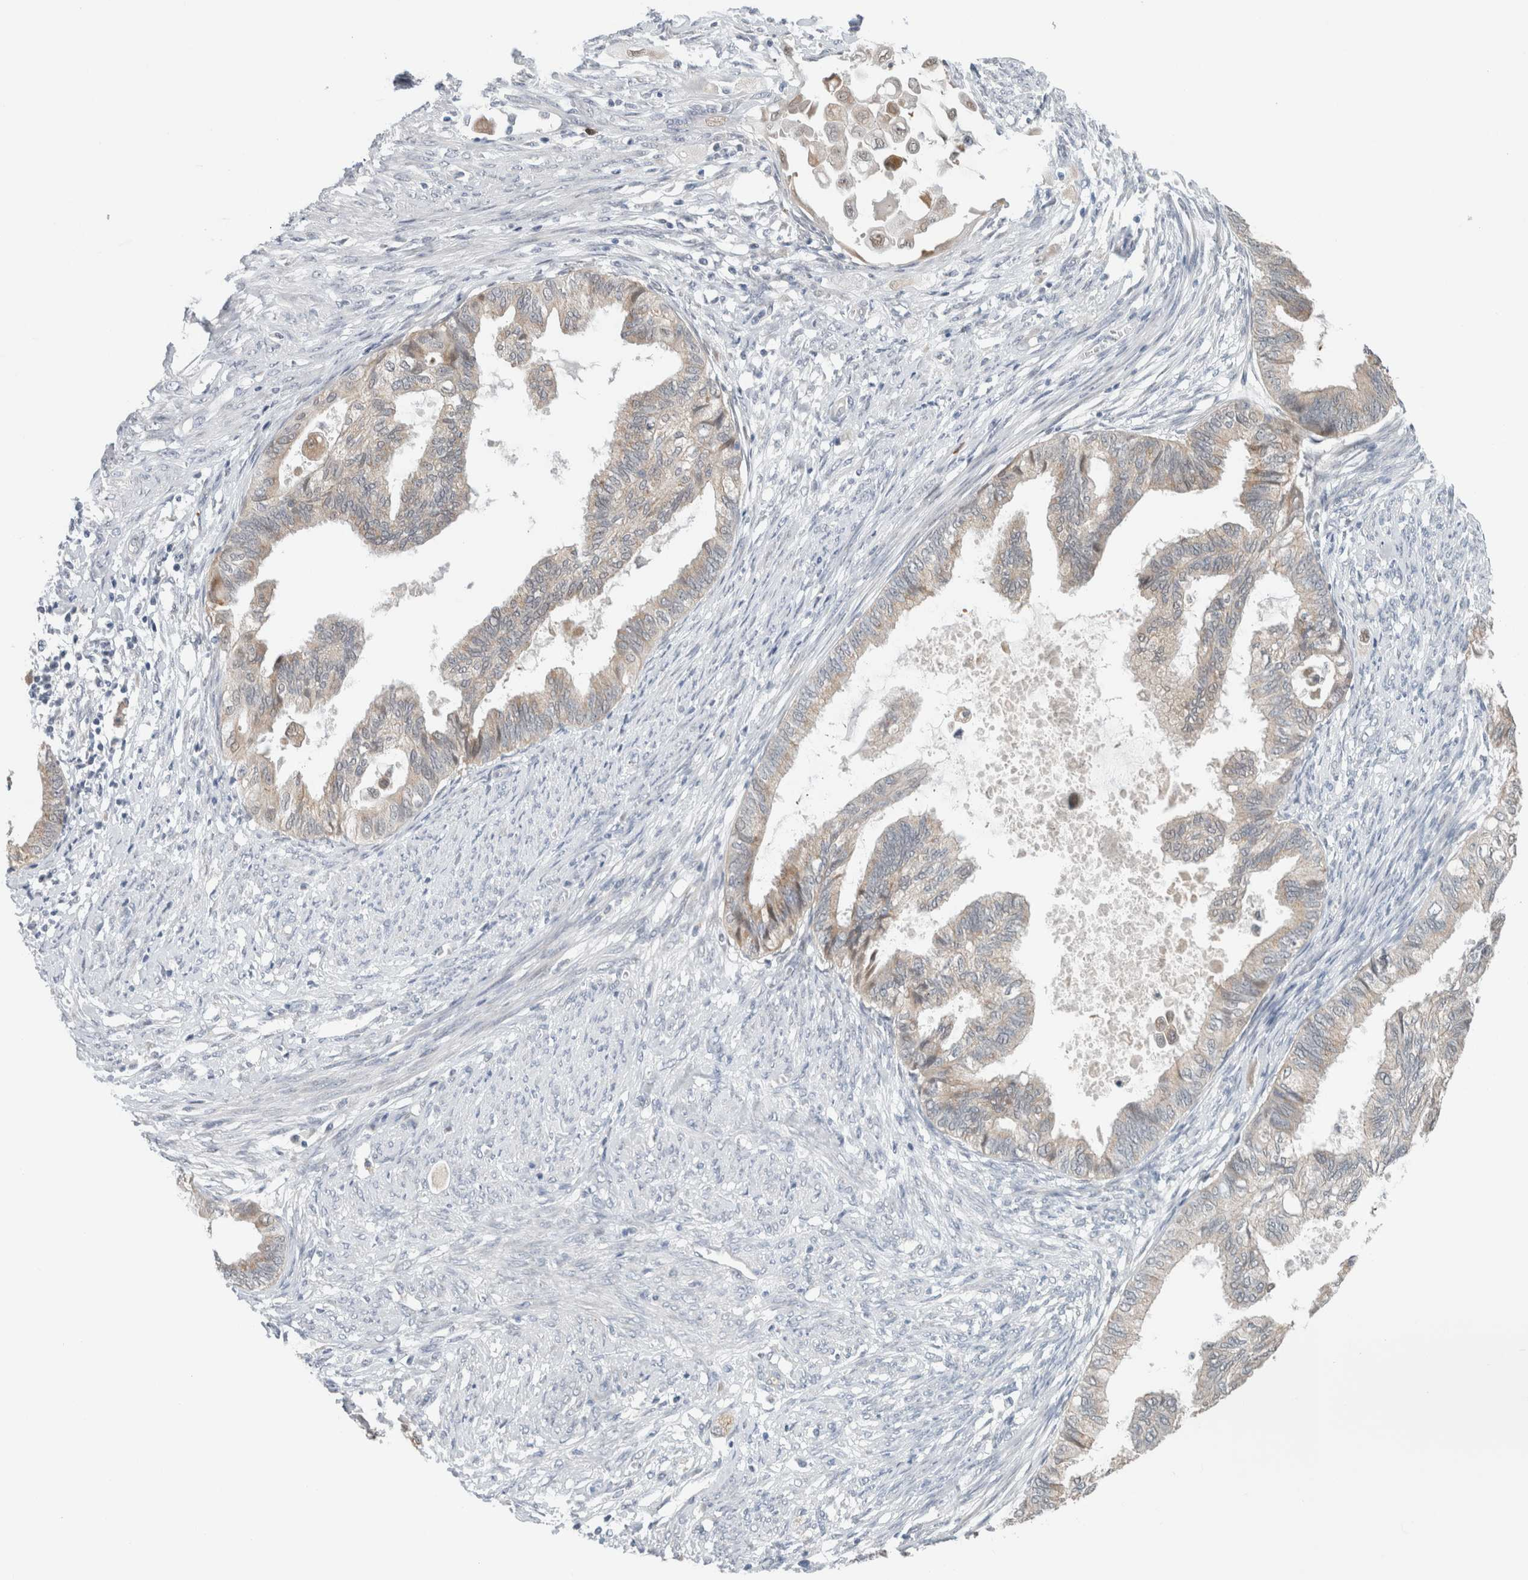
{"staining": {"intensity": "weak", "quantity": "<25%", "location": "cytoplasmic/membranous"}, "tissue": "cervical cancer", "cell_type": "Tumor cells", "image_type": "cancer", "snomed": [{"axis": "morphology", "description": "Normal tissue, NOS"}, {"axis": "morphology", "description": "Adenocarcinoma, NOS"}, {"axis": "topography", "description": "Cervix"}, {"axis": "topography", "description": "Endometrium"}], "caption": "This is an immunohistochemistry (IHC) photomicrograph of cervical adenocarcinoma. There is no positivity in tumor cells.", "gene": "CRAT", "patient": {"sex": "female", "age": 86}}